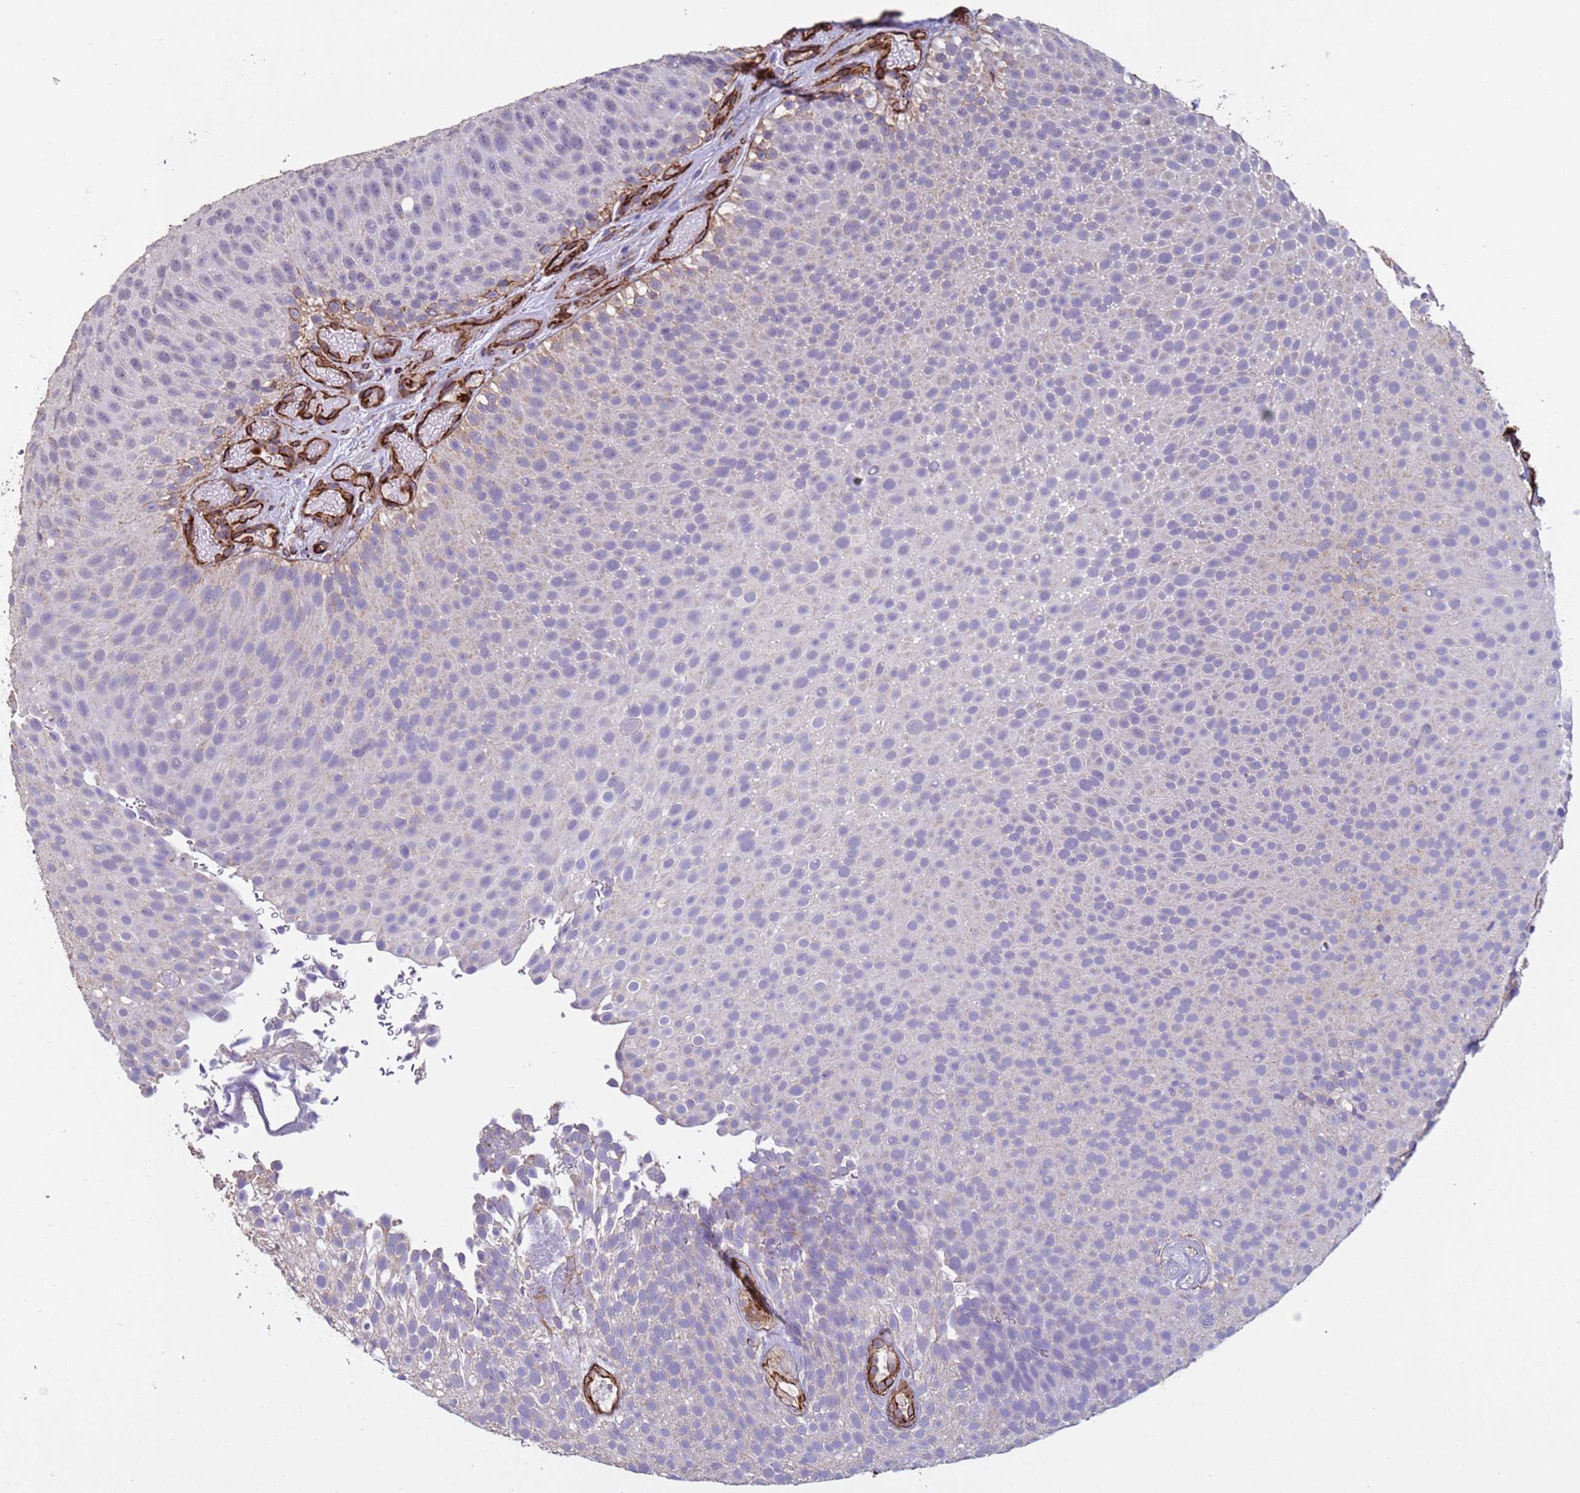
{"staining": {"intensity": "weak", "quantity": "<25%", "location": "cytoplasmic/membranous"}, "tissue": "urothelial cancer", "cell_type": "Tumor cells", "image_type": "cancer", "snomed": [{"axis": "morphology", "description": "Urothelial carcinoma, Low grade"}, {"axis": "topography", "description": "Urinary bladder"}], "caption": "This is an IHC photomicrograph of human urothelial carcinoma (low-grade). There is no expression in tumor cells.", "gene": "GASK1A", "patient": {"sex": "male", "age": 78}}